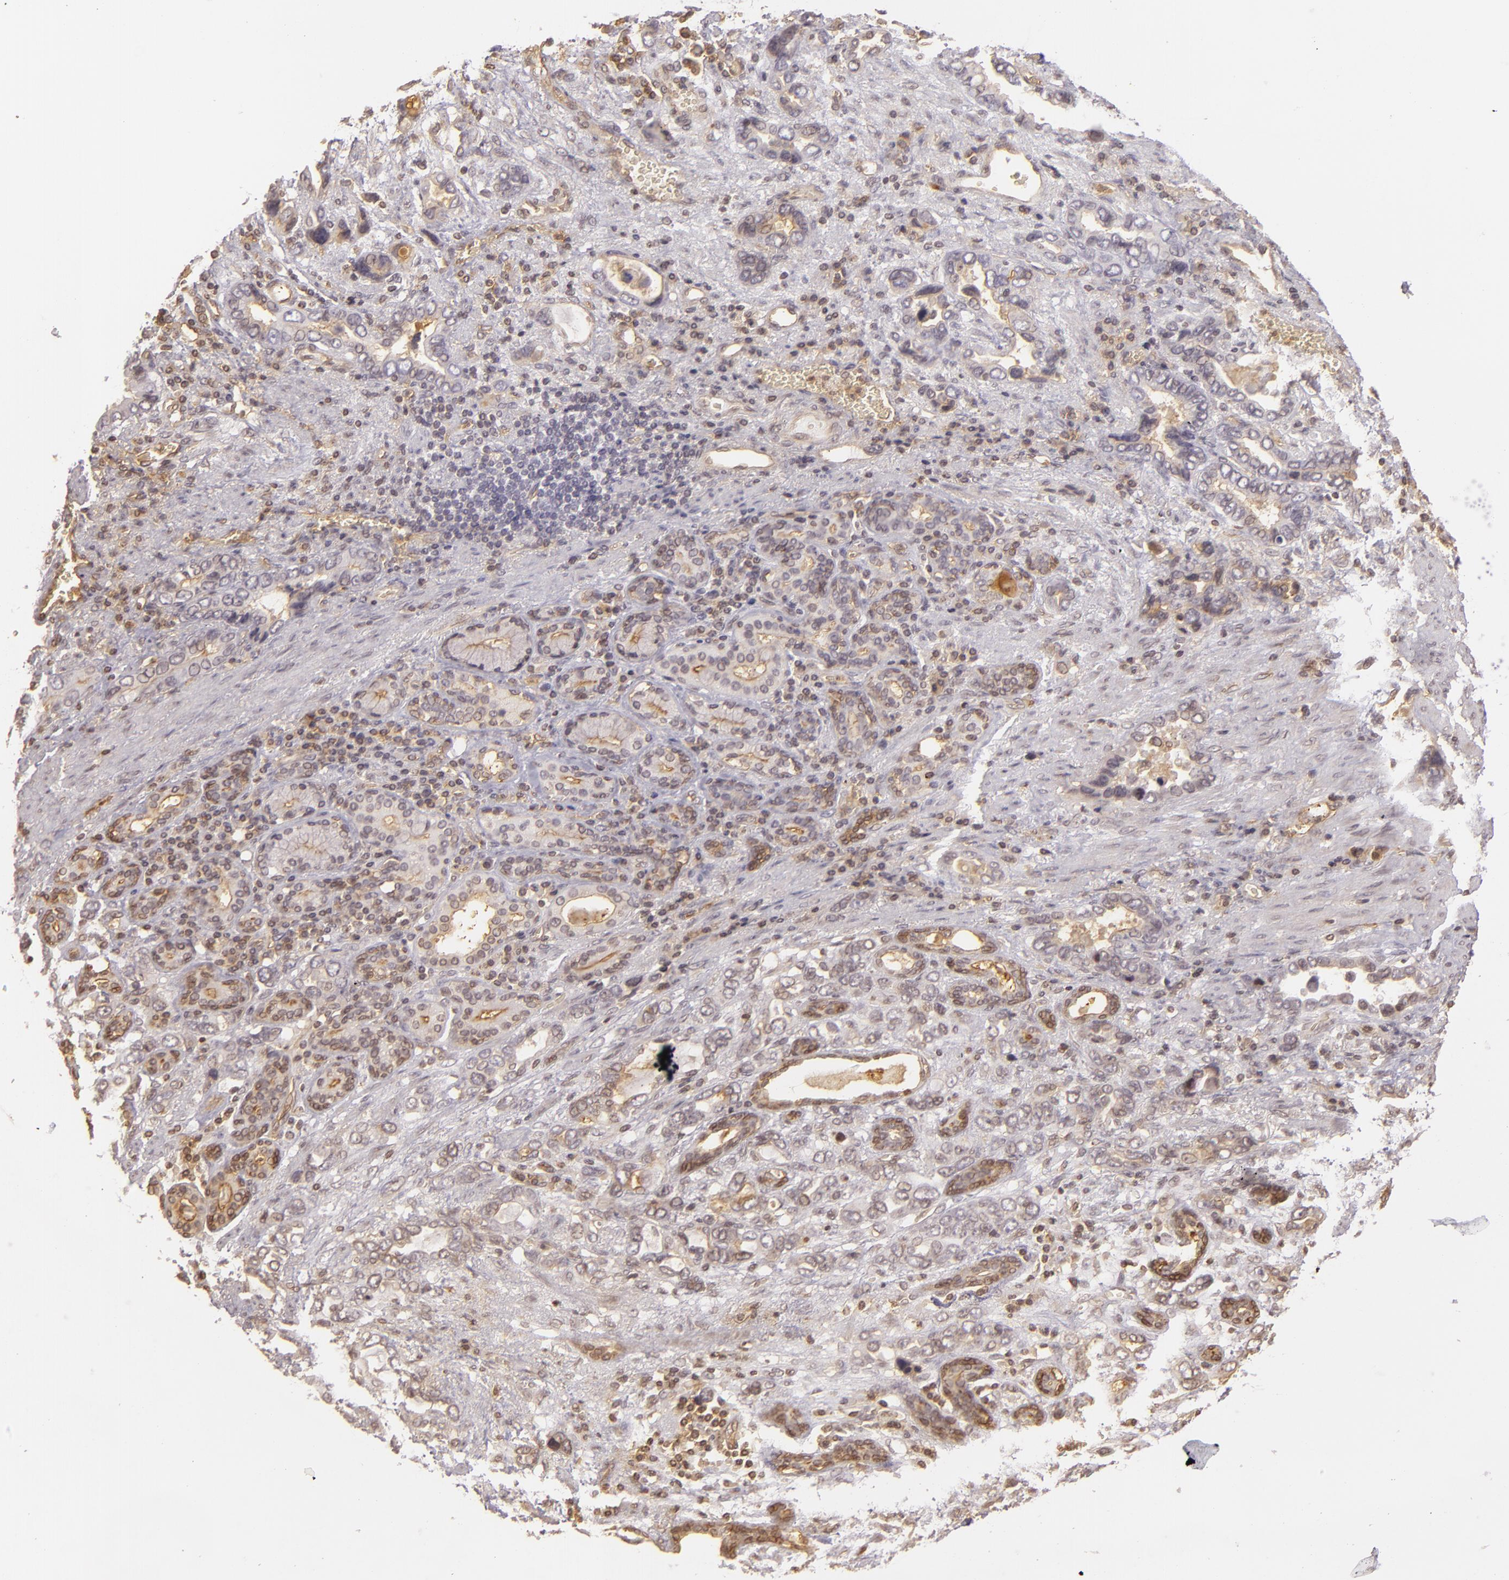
{"staining": {"intensity": "weak", "quantity": "<25%", "location": "nuclear"}, "tissue": "stomach cancer", "cell_type": "Tumor cells", "image_type": "cancer", "snomed": [{"axis": "morphology", "description": "Adenocarcinoma, NOS"}, {"axis": "topography", "description": "Stomach"}], "caption": "DAB (3,3'-diaminobenzidine) immunohistochemical staining of human adenocarcinoma (stomach) demonstrates no significant expression in tumor cells.", "gene": "CD59", "patient": {"sex": "male", "age": 78}}